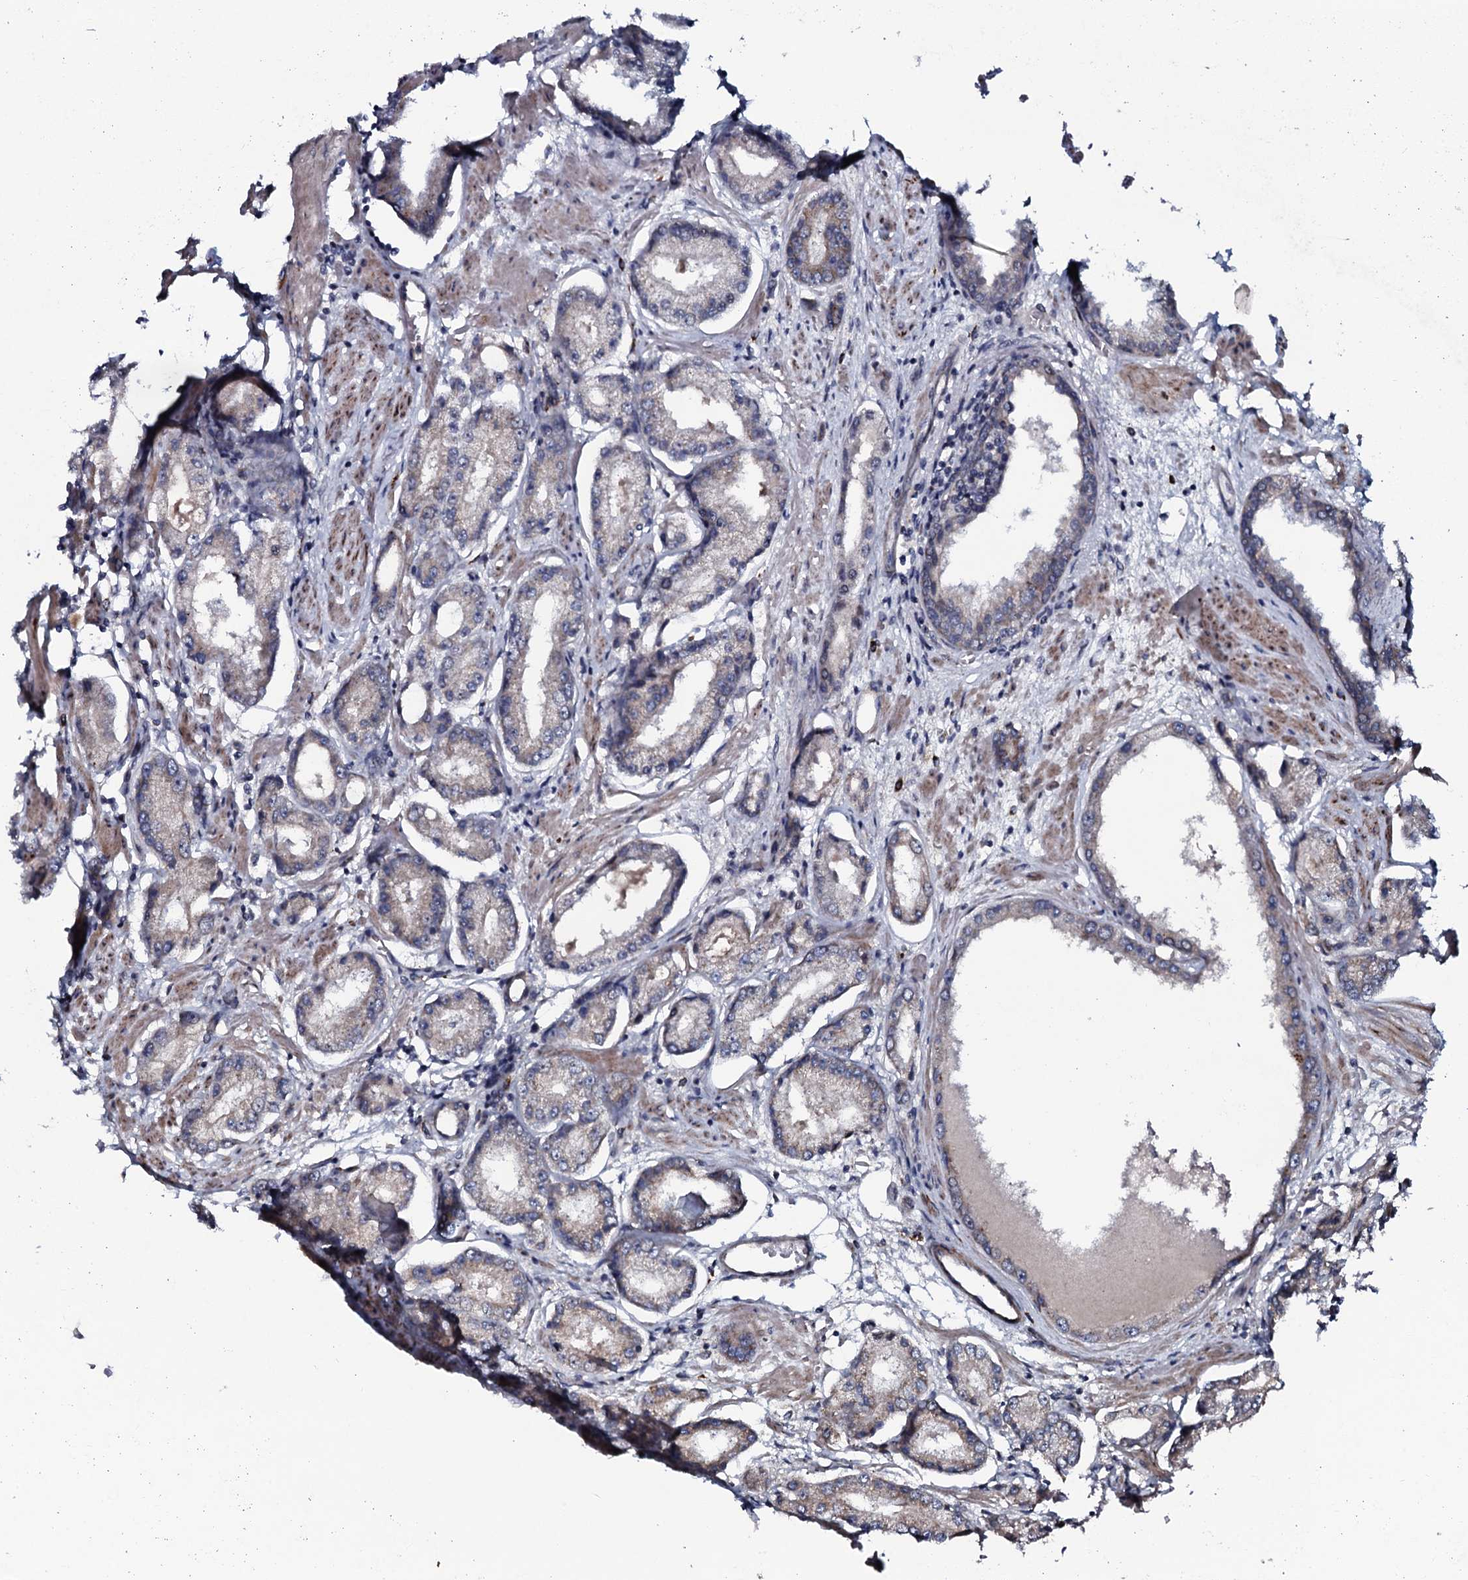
{"staining": {"intensity": "negative", "quantity": "none", "location": "none"}, "tissue": "prostate cancer", "cell_type": "Tumor cells", "image_type": "cancer", "snomed": [{"axis": "morphology", "description": "Adenocarcinoma, High grade"}, {"axis": "topography", "description": "Prostate"}], "caption": "Photomicrograph shows no significant protein staining in tumor cells of prostate cancer (adenocarcinoma (high-grade)).", "gene": "KCTD4", "patient": {"sex": "male", "age": 59}}